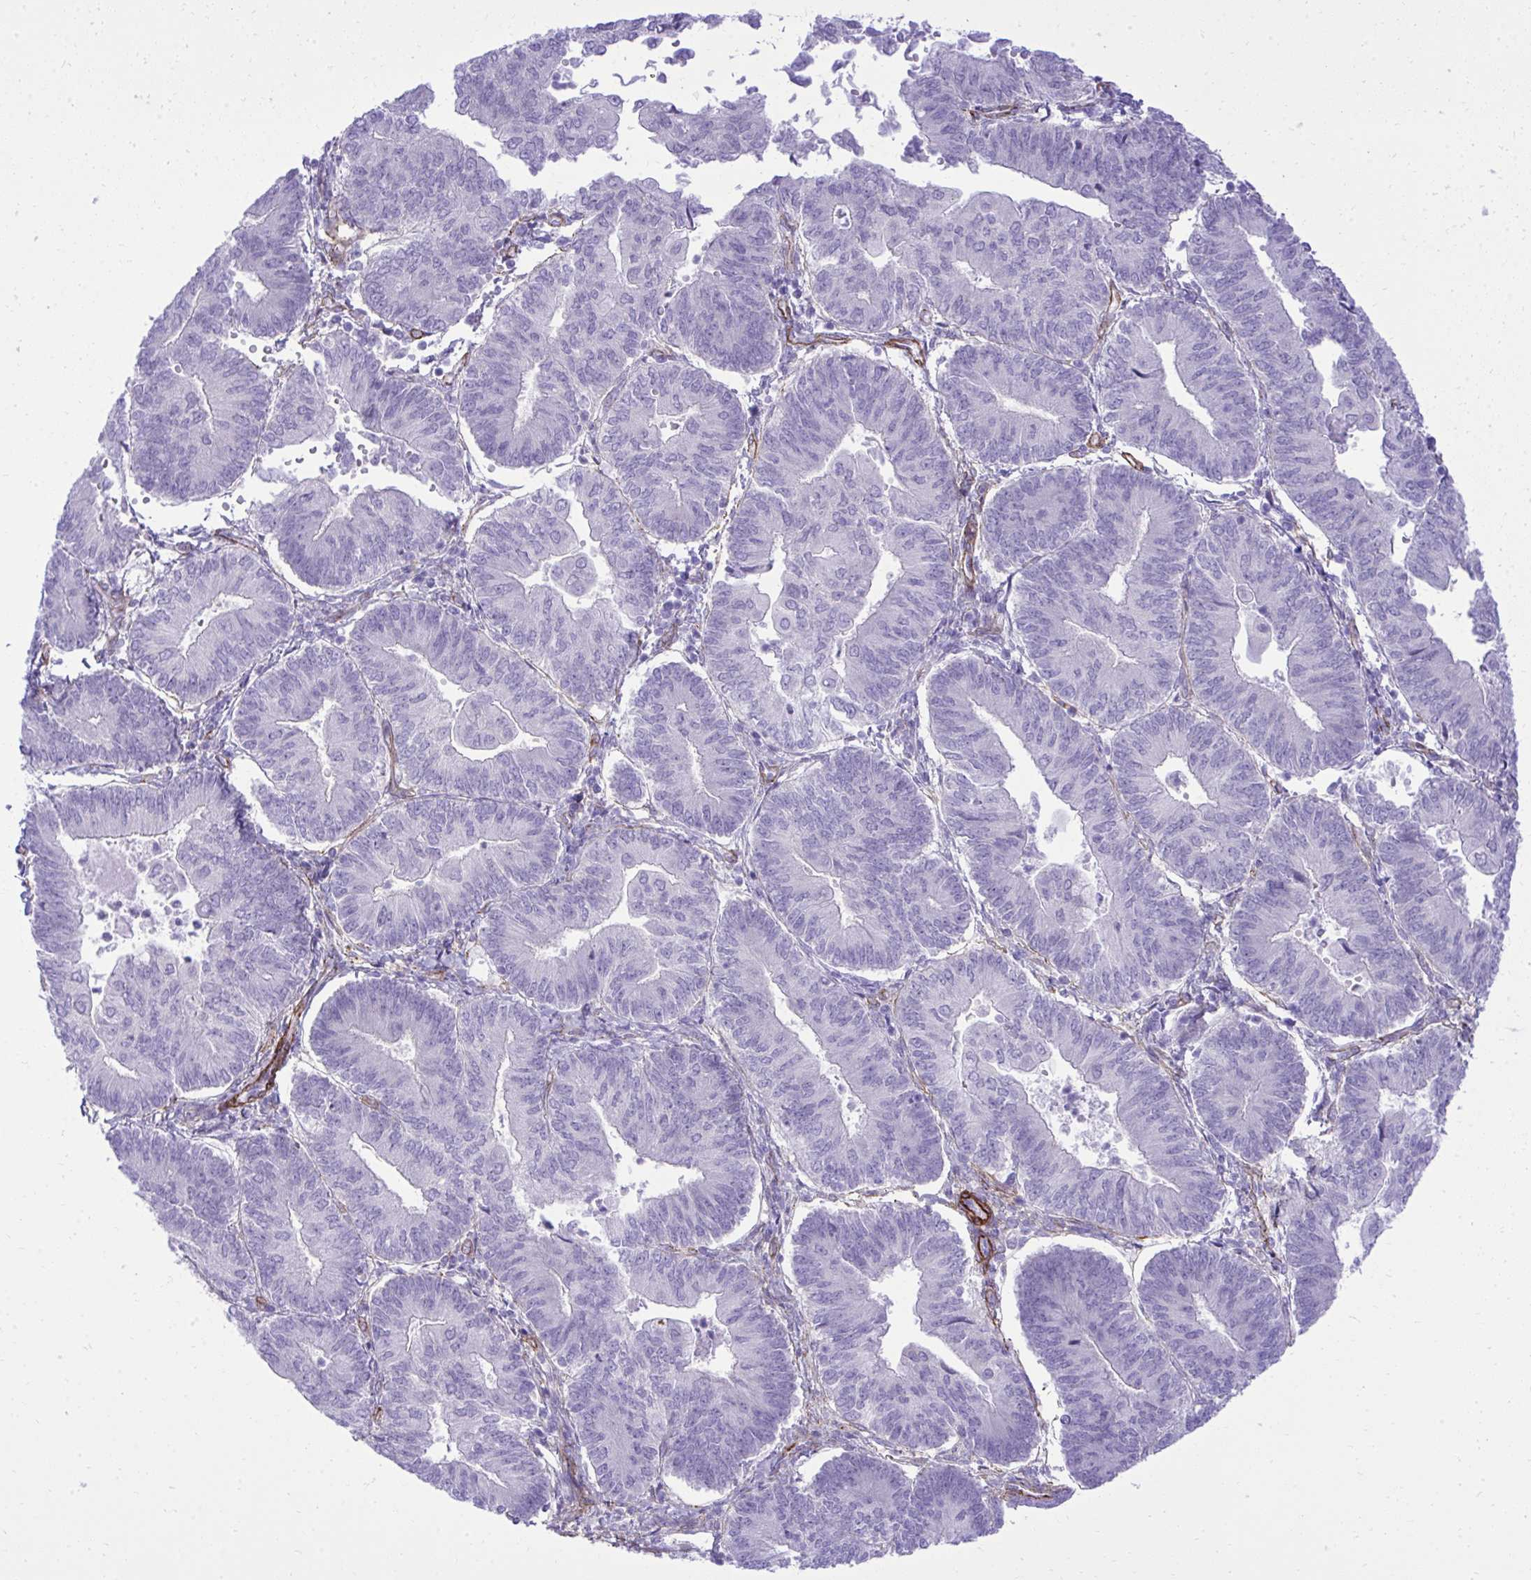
{"staining": {"intensity": "negative", "quantity": "none", "location": "none"}, "tissue": "endometrial cancer", "cell_type": "Tumor cells", "image_type": "cancer", "snomed": [{"axis": "morphology", "description": "Adenocarcinoma, NOS"}, {"axis": "topography", "description": "Endometrium"}], "caption": "This is an immunohistochemistry (IHC) micrograph of adenocarcinoma (endometrial). There is no staining in tumor cells.", "gene": "PITPNM3", "patient": {"sex": "female", "age": 65}}